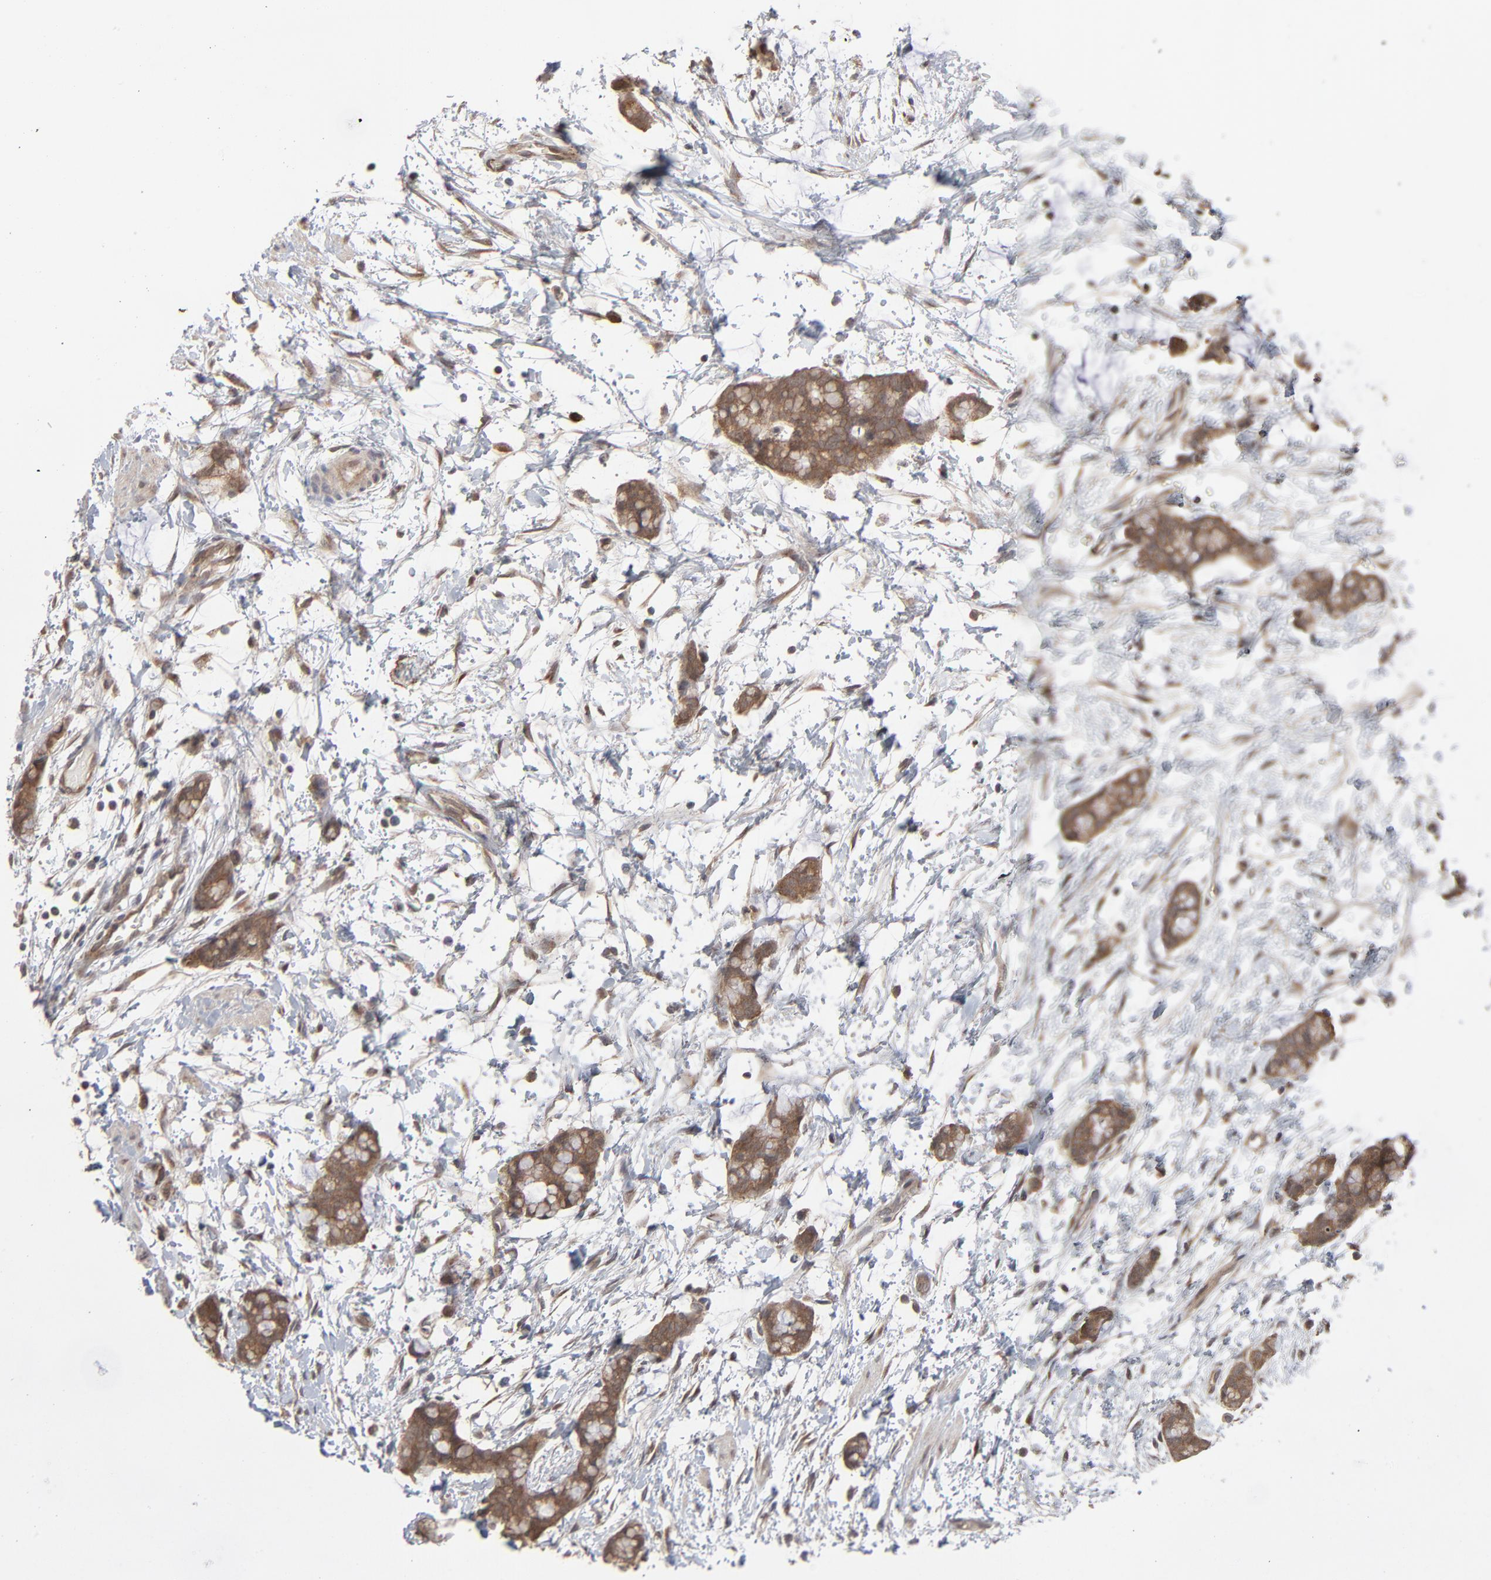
{"staining": {"intensity": "strong", "quantity": ">75%", "location": "cytoplasmic/membranous"}, "tissue": "colorectal cancer", "cell_type": "Tumor cells", "image_type": "cancer", "snomed": [{"axis": "morphology", "description": "Adenocarcinoma, NOS"}, {"axis": "topography", "description": "Colon"}], "caption": "The immunohistochemical stain labels strong cytoplasmic/membranous expression in tumor cells of colorectal cancer tissue.", "gene": "SCFD1", "patient": {"sex": "male", "age": 14}}